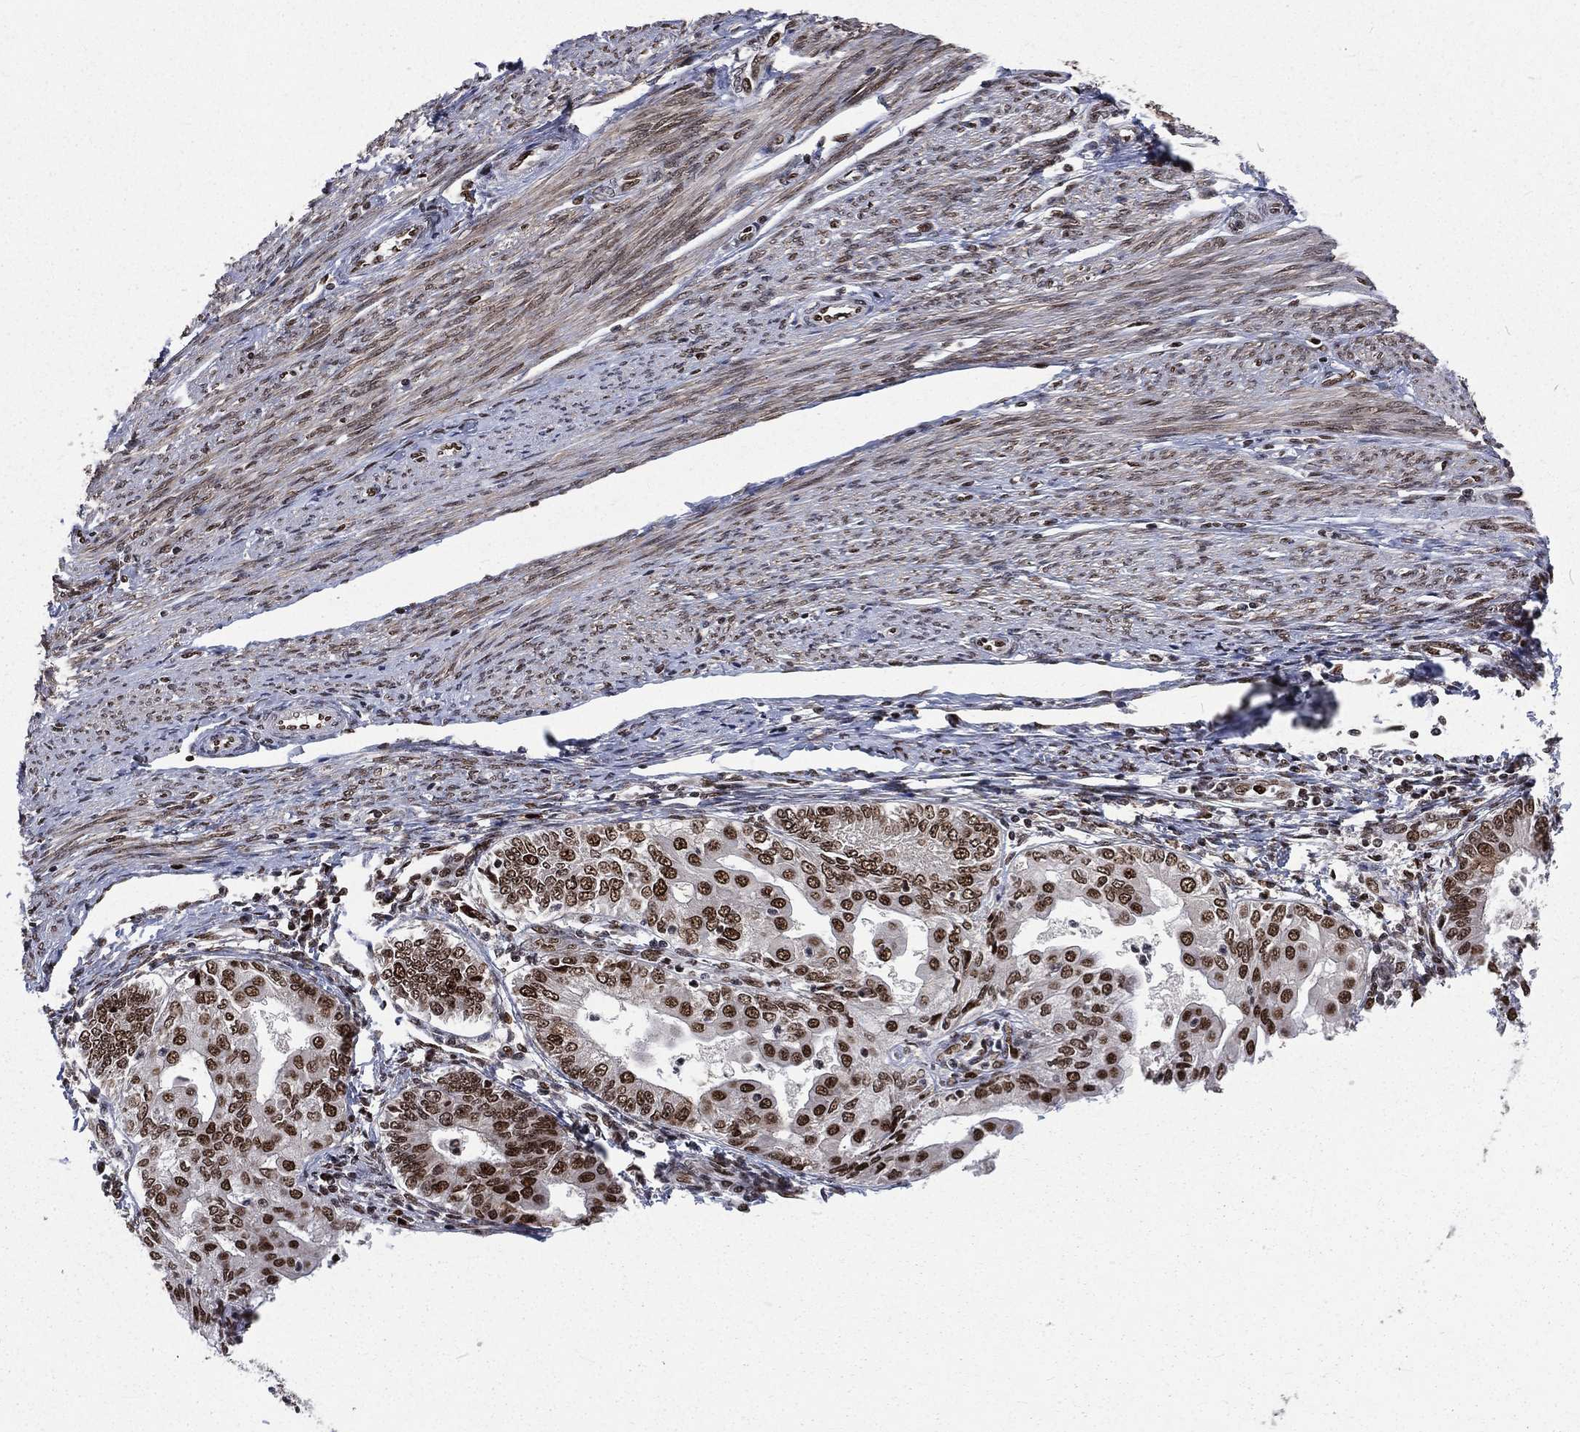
{"staining": {"intensity": "strong", "quantity": ">75%", "location": "nuclear"}, "tissue": "endometrial cancer", "cell_type": "Tumor cells", "image_type": "cancer", "snomed": [{"axis": "morphology", "description": "Adenocarcinoma, NOS"}, {"axis": "topography", "description": "Endometrium"}], "caption": "Adenocarcinoma (endometrial) tissue displays strong nuclear expression in approximately >75% of tumor cells, visualized by immunohistochemistry.", "gene": "POLB", "patient": {"sex": "female", "age": 68}}